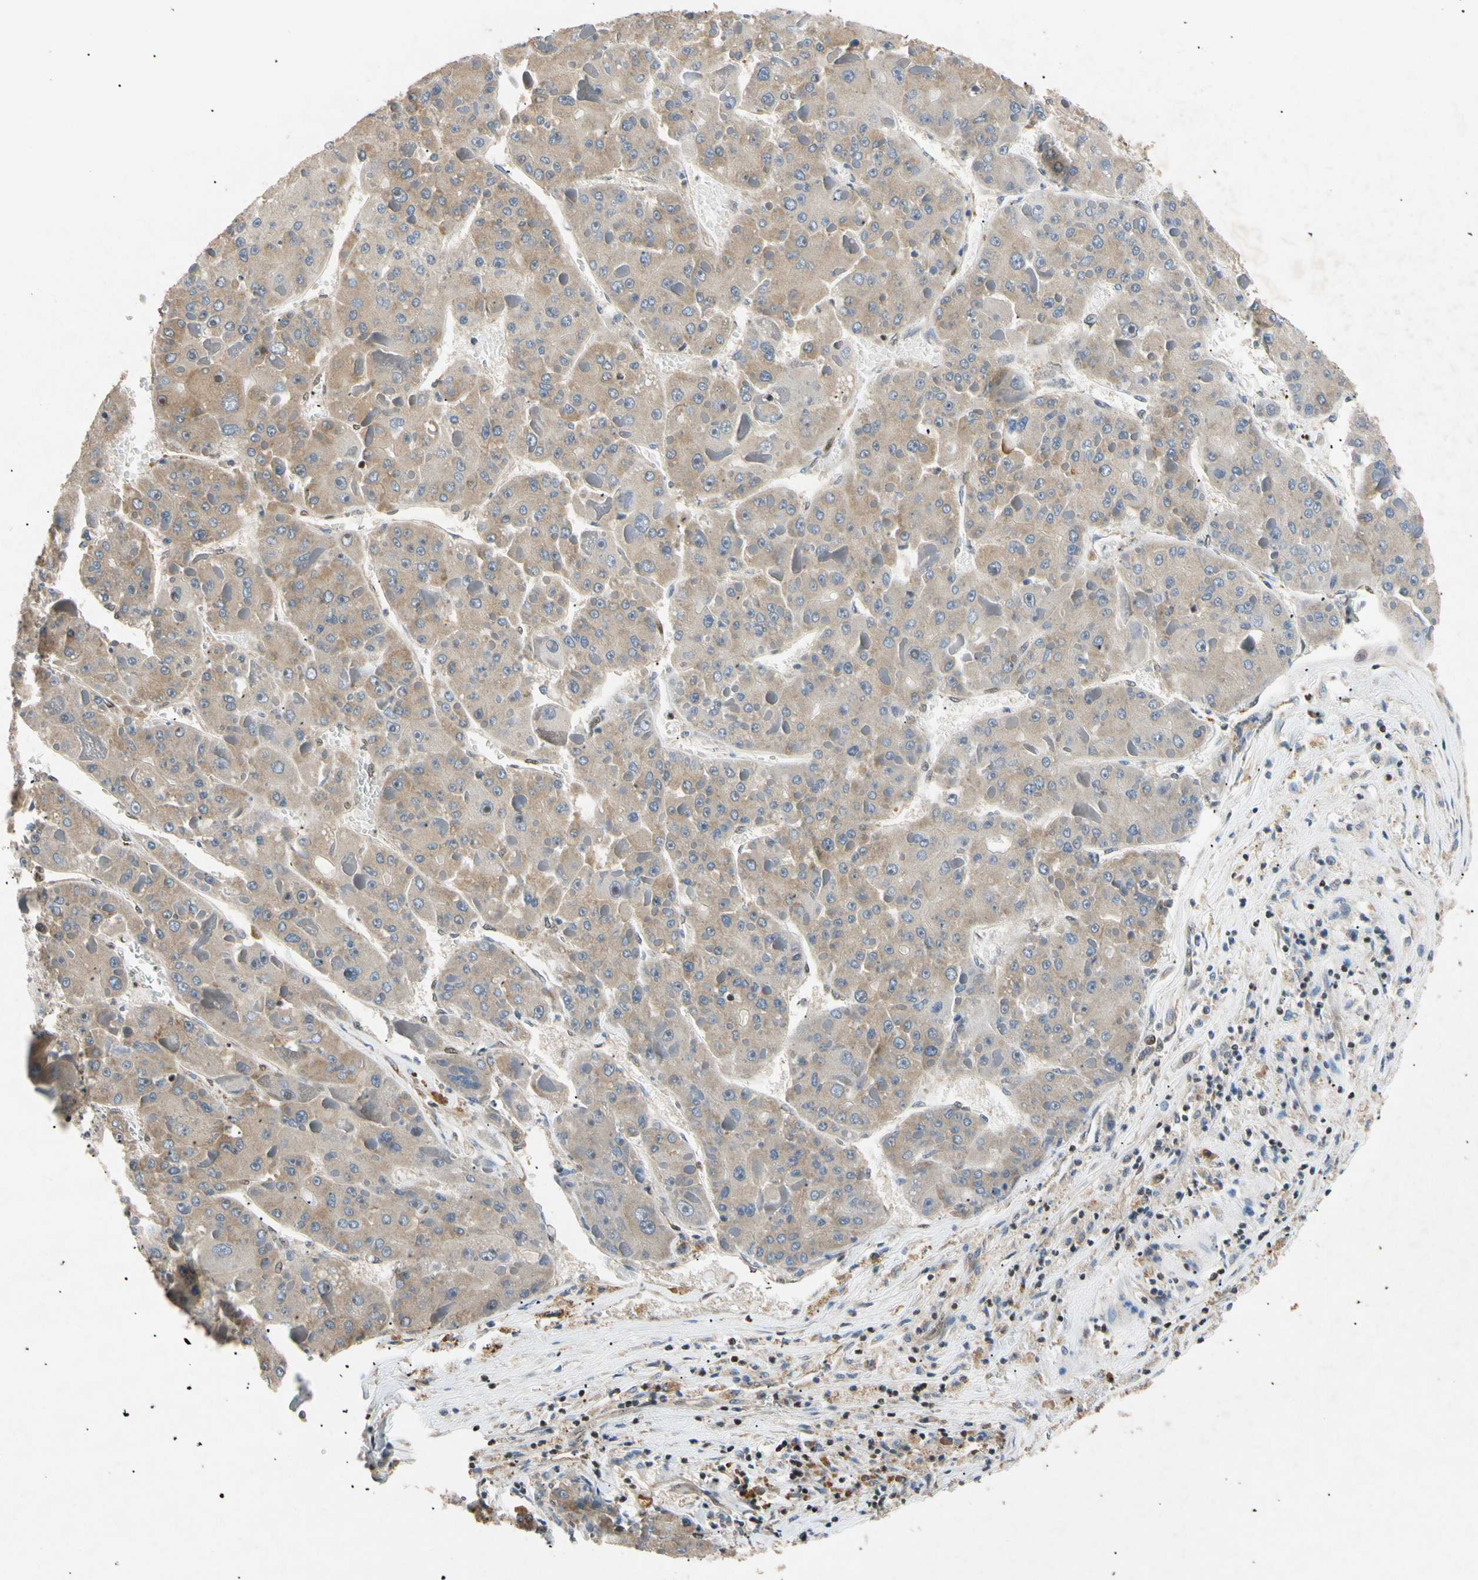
{"staining": {"intensity": "weak", "quantity": ">75%", "location": "cytoplasmic/membranous"}, "tissue": "liver cancer", "cell_type": "Tumor cells", "image_type": "cancer", "snomed": [{"axis": "morphology", "description": "Carcinoma, Hepatocellular, NOS"}, {"axis": "topography", "description": "Liver"}], "caption": "A micrograph of hepatocellular carcinoma (liver) stained for a protein exhibits weak cytoplasmic/membranous brown staining in tumor cells.", "gene": "EIF1AX", "patient": {"sex": "female", "age": 73}}